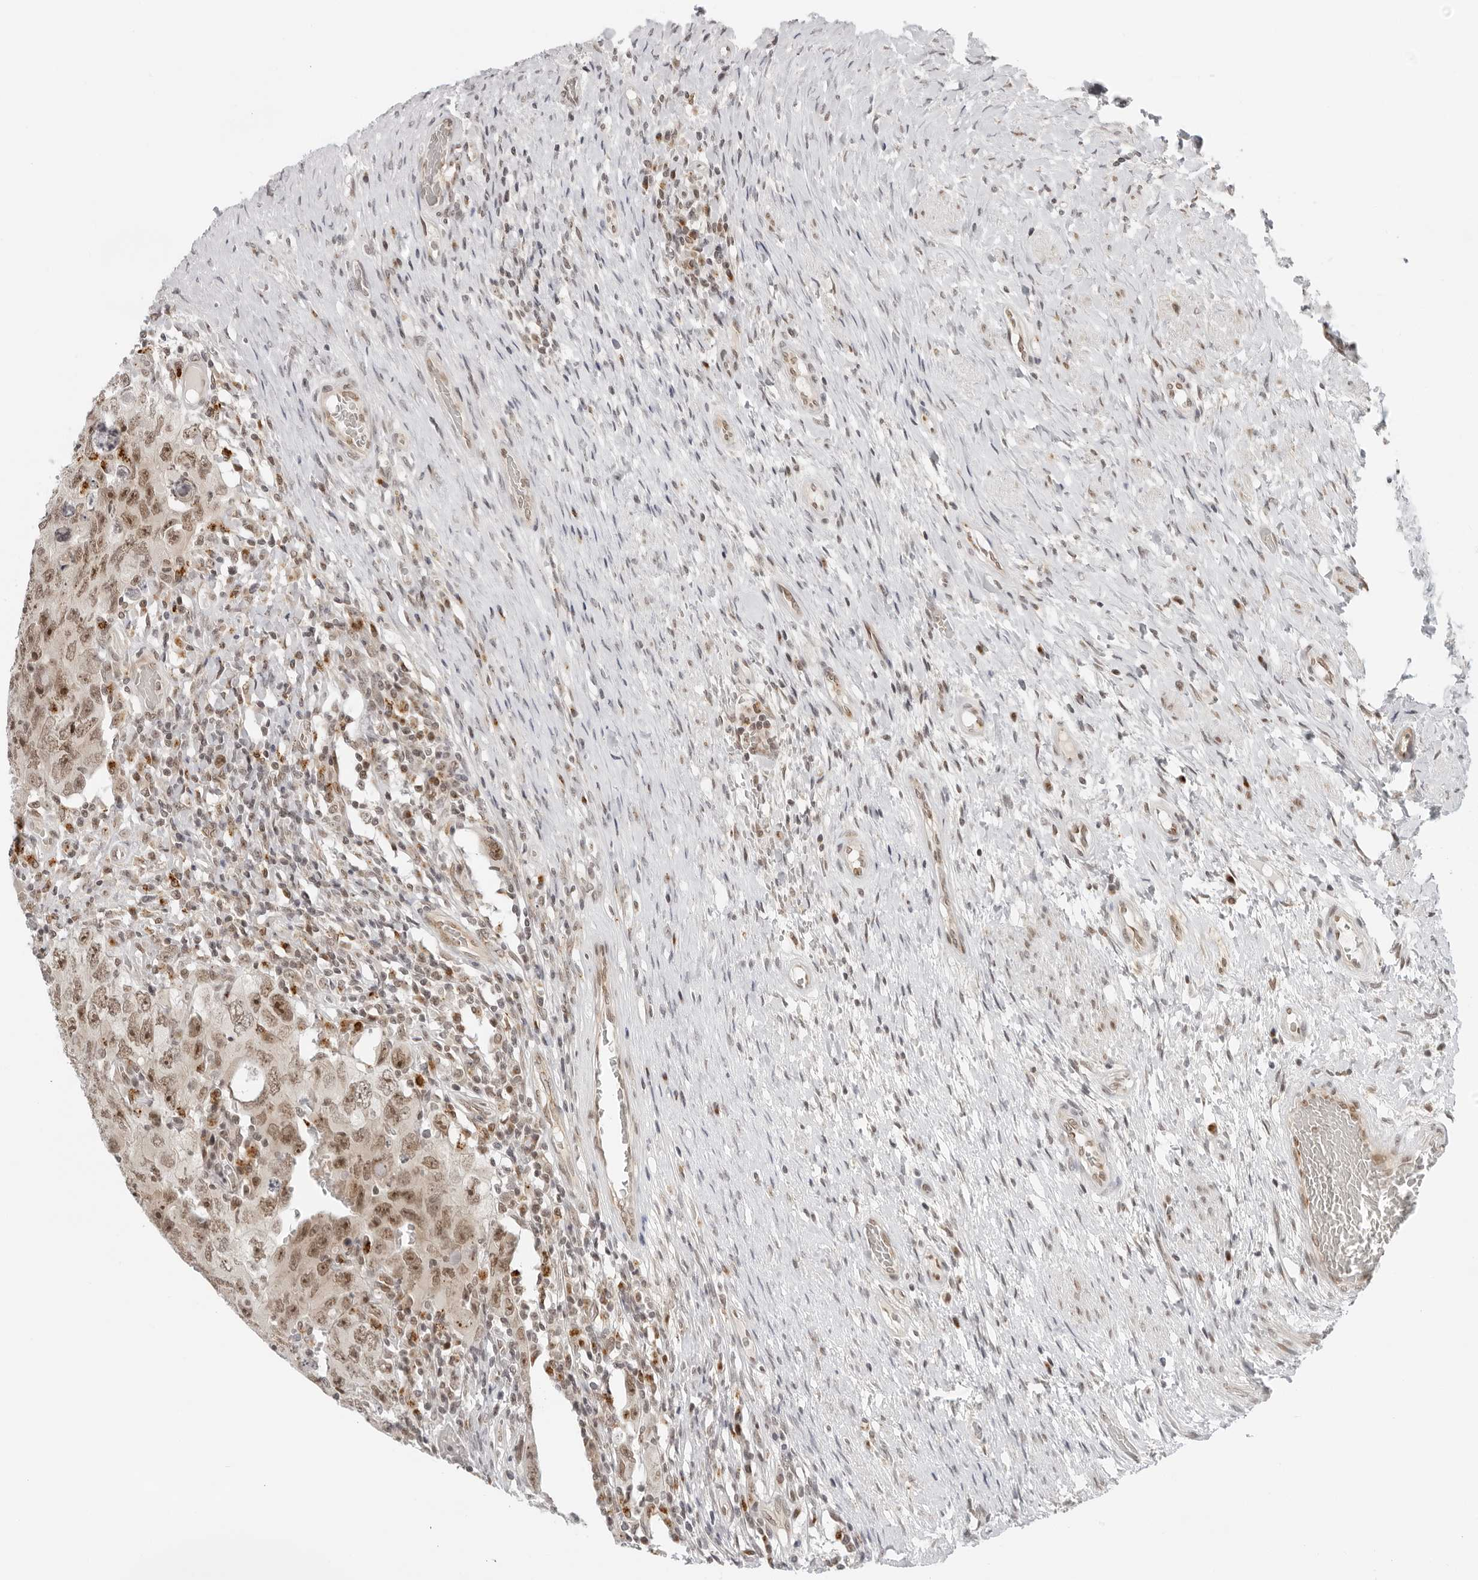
{"staining": {"intensity": "moderate", "quantity": ">75%", "location": "nuclear"}, "tissue": "testis cancer", "cell_type": "Tumor cells", "image_type": "cancer", "snomed": [{"axis": "morphology", "description": "Carcinoma, Embryonal, NOS"}, {"axis": "topography", "description": "Testis"}], "caption": "Immunohistochemical staining of testis cancer (embryonal carcinoma) reveals medium levels of moderate nuclear staining in approximately >75% of tumor cells.", "gene": "TOX4", "patient": {"sex": "male", "age": 26}}